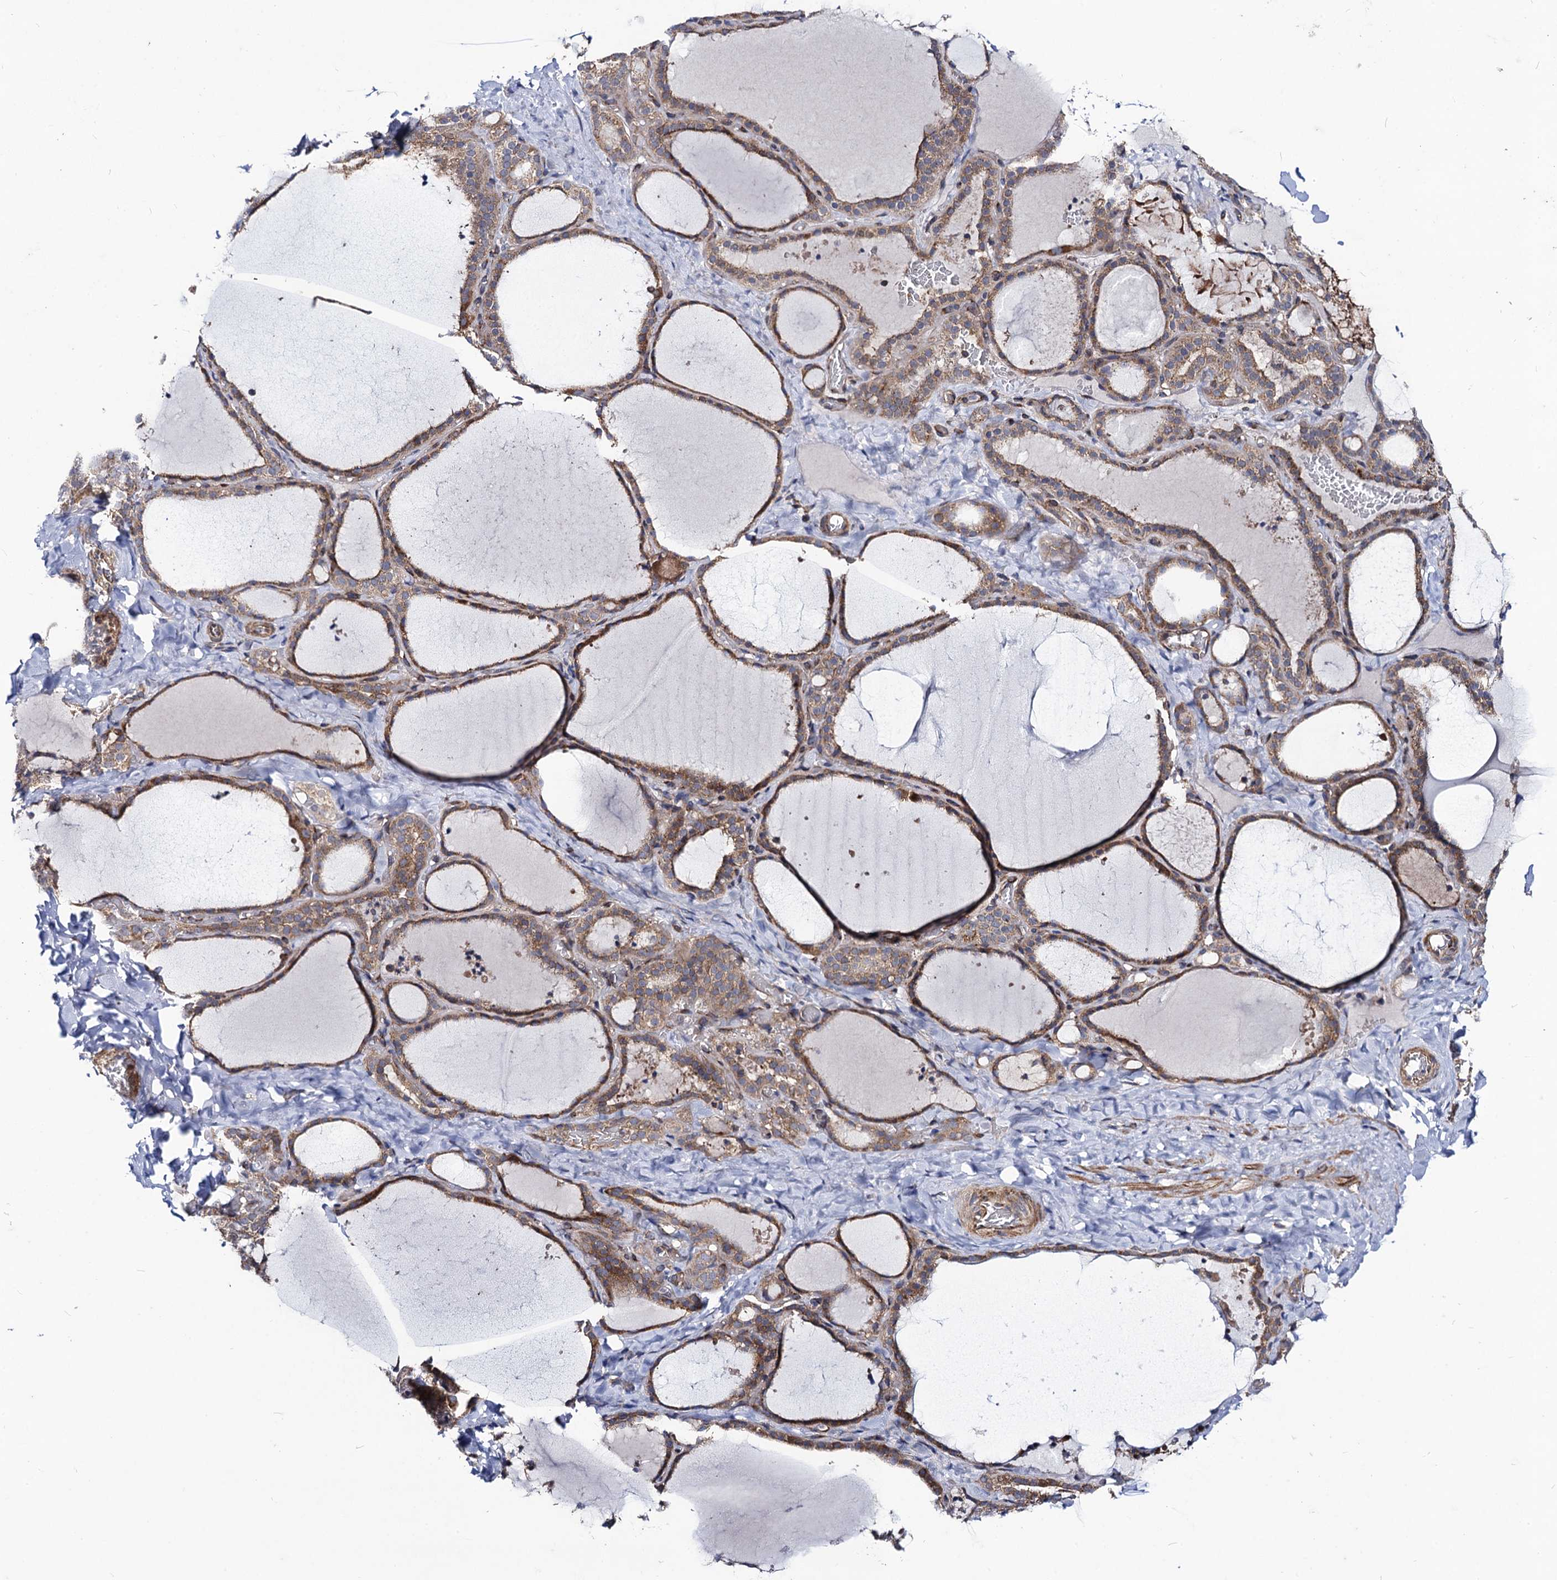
{"staining": {"intensity": "strong", "quantity": ">75%", "location": "cytoplasmic/membranous"}, "tissue": "thyroid gland", "cell_type": "Glandular cells", "image_type": "normal", "snomed": [{"axis": "morphology", "description": "Normal tissue, NOS"}, {"axis": "topography", "description": "Thyroid gland"}], "caption": "This micrograph exhibits IHC staining of normal thyroid gland, with high strong cytoplasmic/membranous staining in about >75% of glandular cells.", "gene": "DYDC1", "patient": {"sex": "female", "age": 22}}